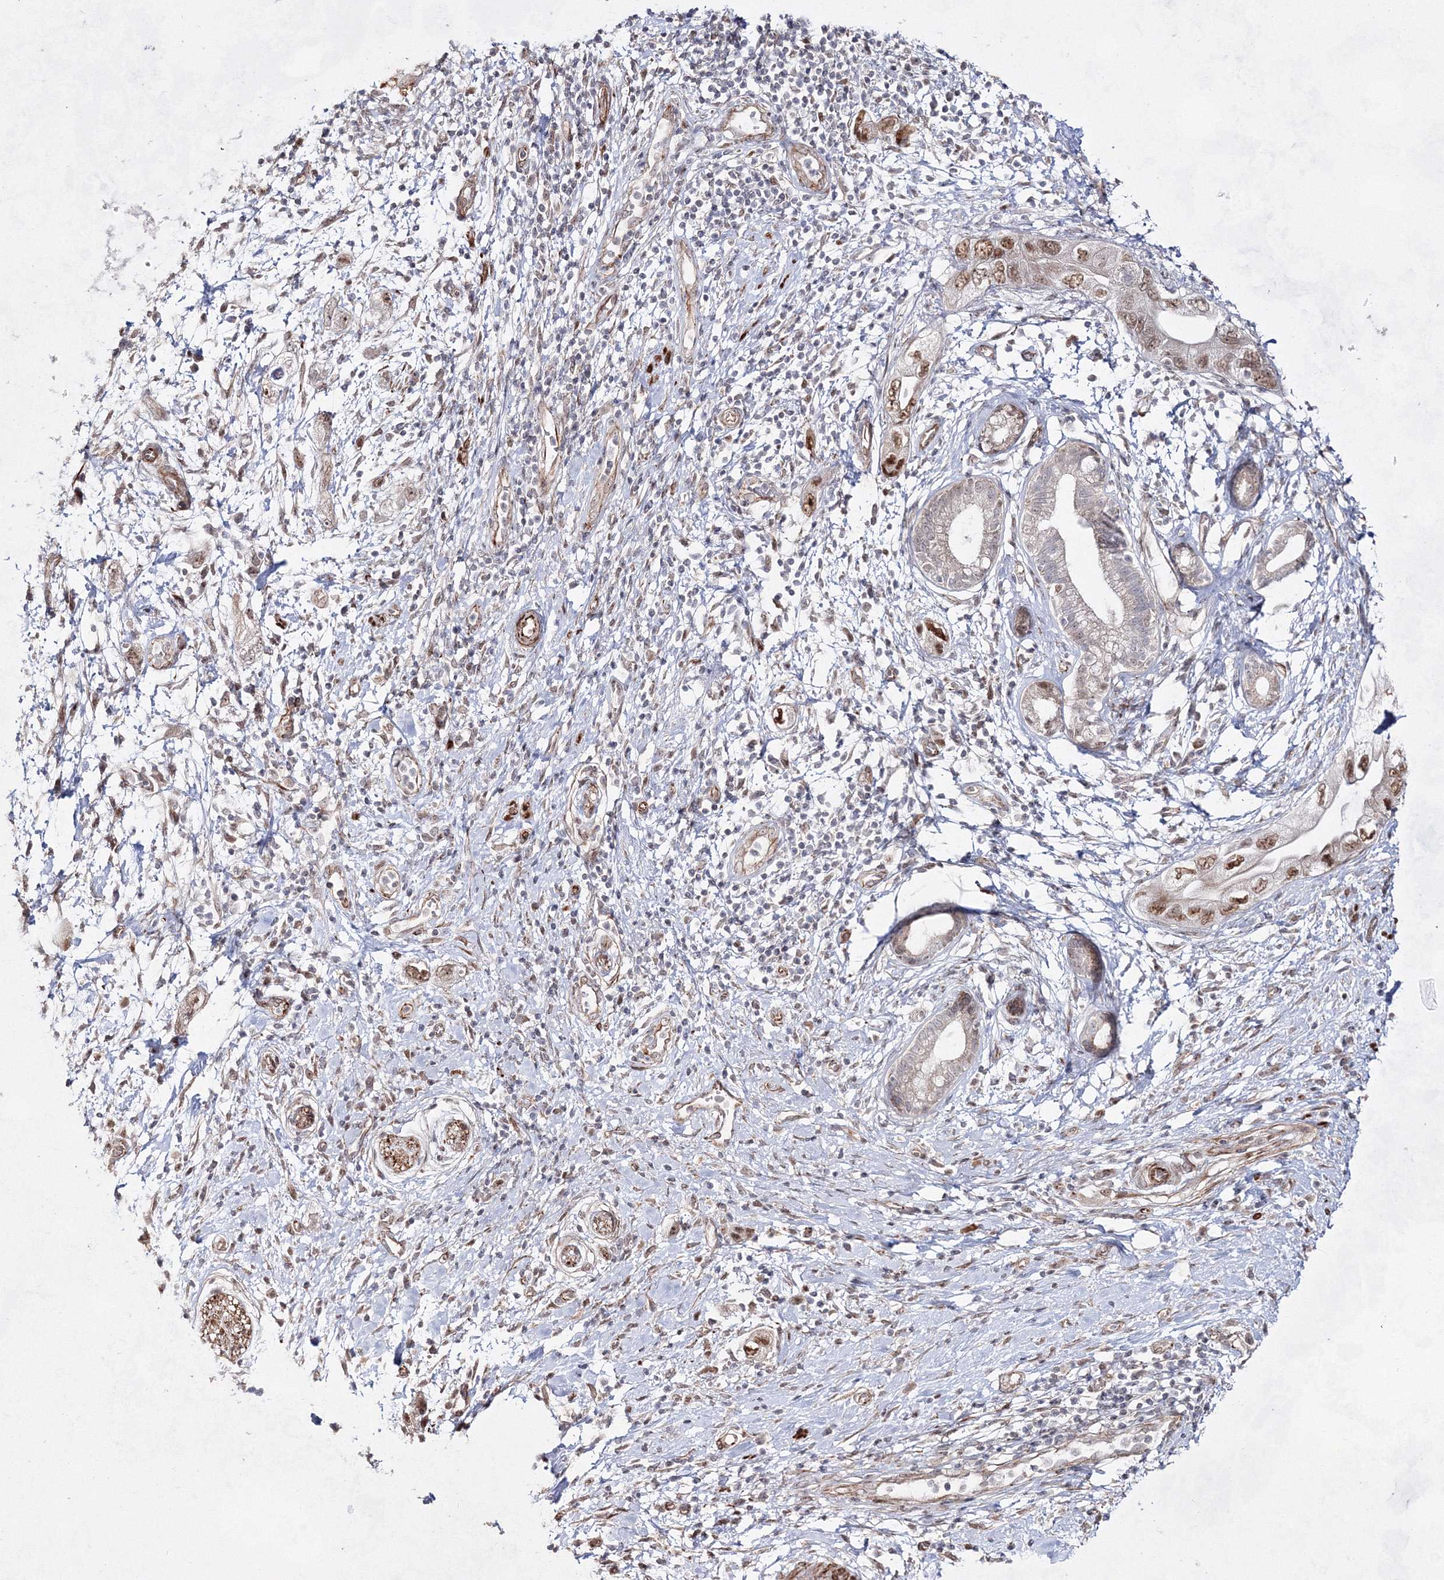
{"staining": {"intensity": "moderate", "quantity": "<25%", "location": "nuclear"}, "tissue": "pancreatic cancer", "cell_type": "Tumor cells", "image_type": "cancer", "snomed": [{"axis": "morphology", "description": "Adenocarcinoma, NOS"}, {"axis": "topography", "description": "Pancreas"}], "caption": "Approximately <25% of tumor cells in pancreatic cancer exhibit moderate nuclear protein positivity as visualized by brown immunohistochemical staining.", "gene": "SNIP1", "patient": {"sex": "female", "age": 73}}